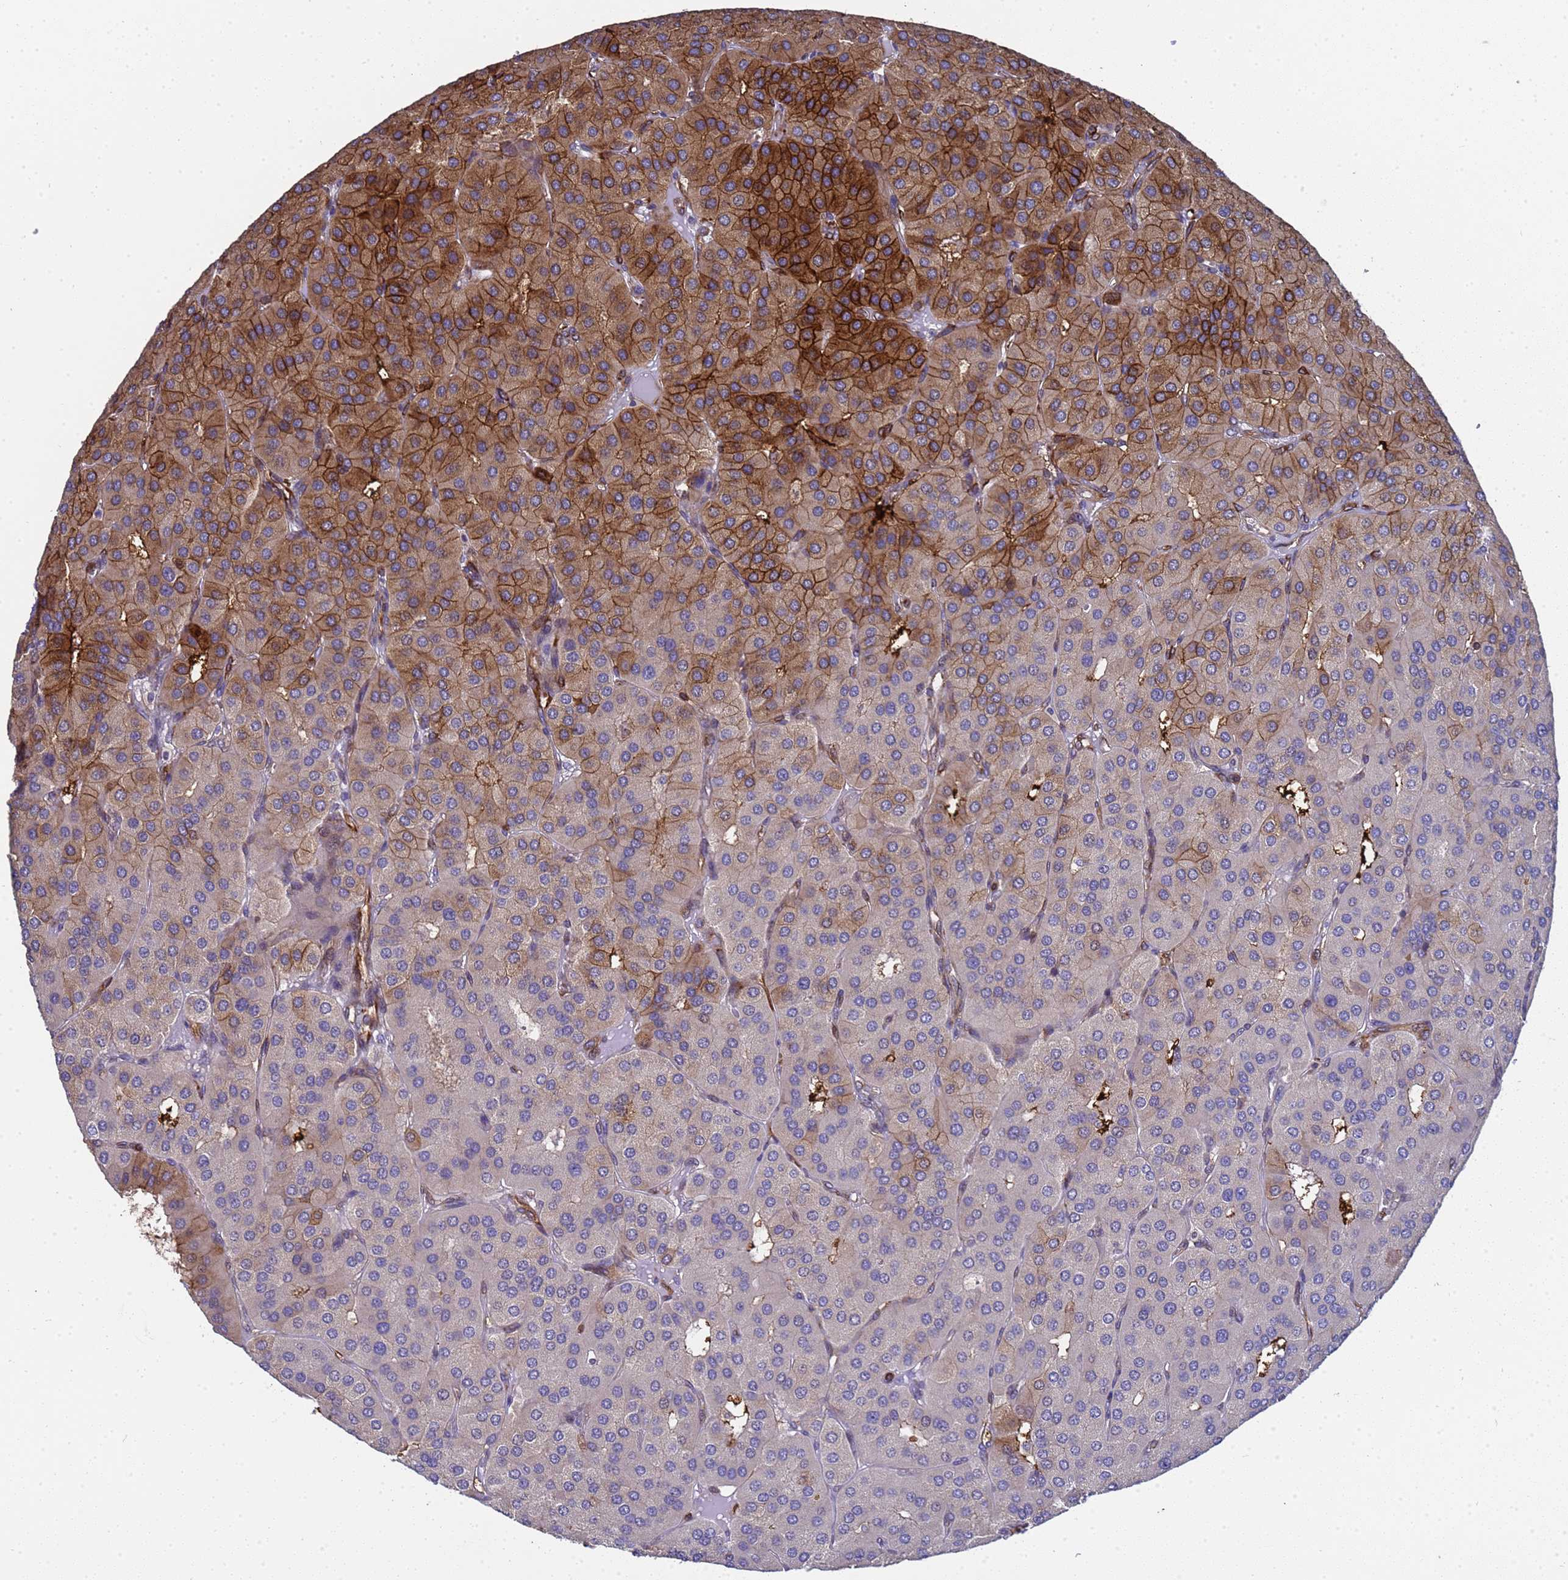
{"staining": {"intensity": "strong", "quantity": "25%-75%", "location": "cytoplasmic/membranous"}, "tissue": "parathyroid gland", "cell_type": "Glandular cells", "image_type": "normal", "snomed": [{"axis": "morphology", "description": "Normal tissue, NOS"}, {"axis": "morphology", "description": "Adenoma, NOS"}, {"axis": "topography", "description": "Parathyroid gland"}], "caption": "Glandular cells reveal strong cytoplasmic/membranous staining in approximately 25%-75% of cells in normal parathyroid gland. The staining is performed using DAB (3,3'-diaminobenzidine) brown chromogen to label protein expression. The nuclei are counter-stained blue using hematoxylin.", "gene": "MOCS1", "patient": {"sex": "female", "age": 86}}